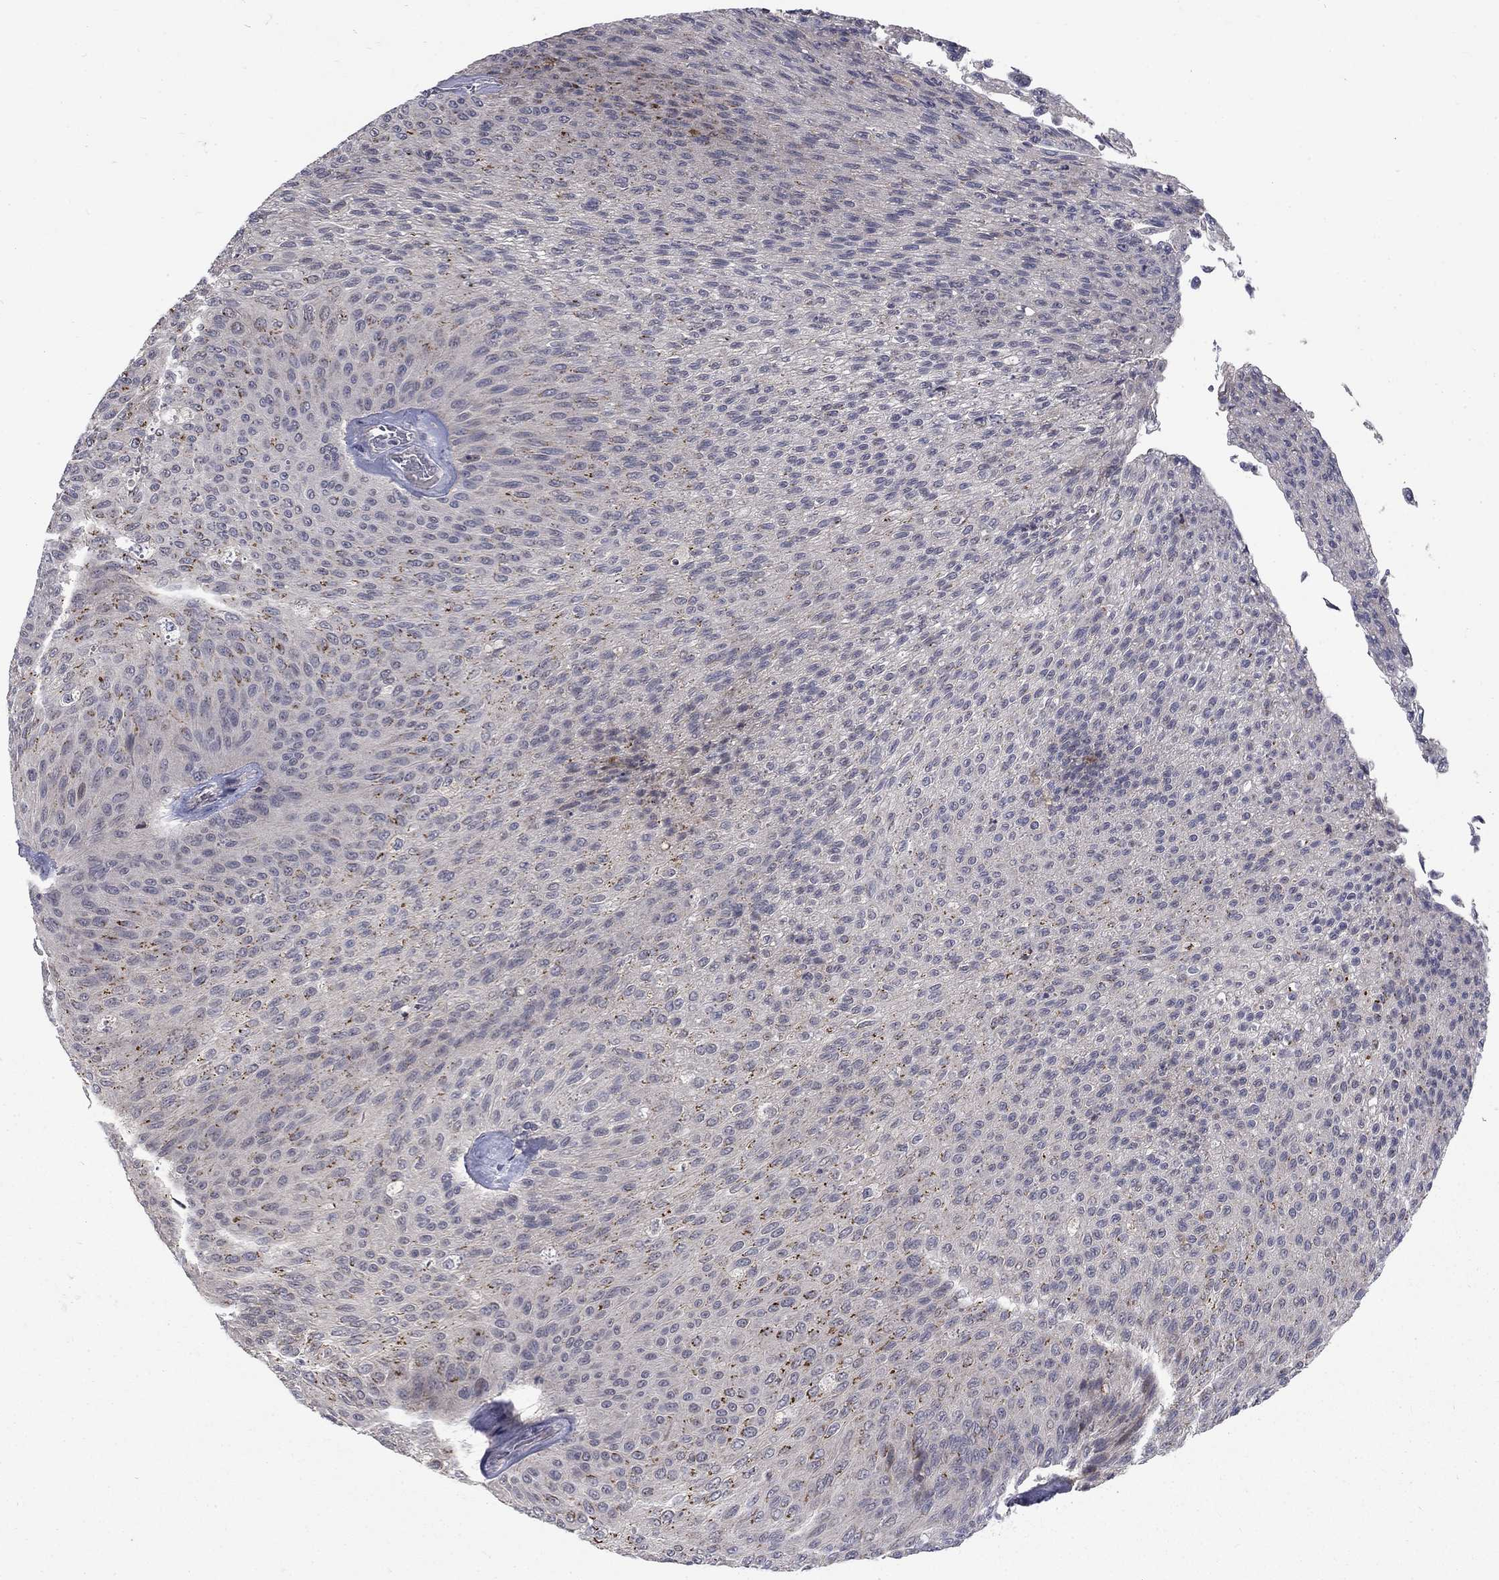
{"staining": {"intensity": "strong", "quantity": "25%-75%", "location": "cytoplasmic/membranous"}, "tissue": "urothelial cancer", "cell_type": "Tumor cells", "image_type": "cancer", "snomed": [{"axis": "morphology", "description": "Urothelial carcinoma, Low grade"}, {"axis": "topography", "description": "Ureter, NOS"}, {"axis": "topography", "description": "Urinary bladder"}], "caption": "A high-resolution photomicrograph shows IHC staining of urothelial cancer, which shows strong cytoplasmic/membranous expression in approximately 25%-75% of tumor cells.", "gene": "FAM3B", "patient": {"sex": "male", "age": 78}}